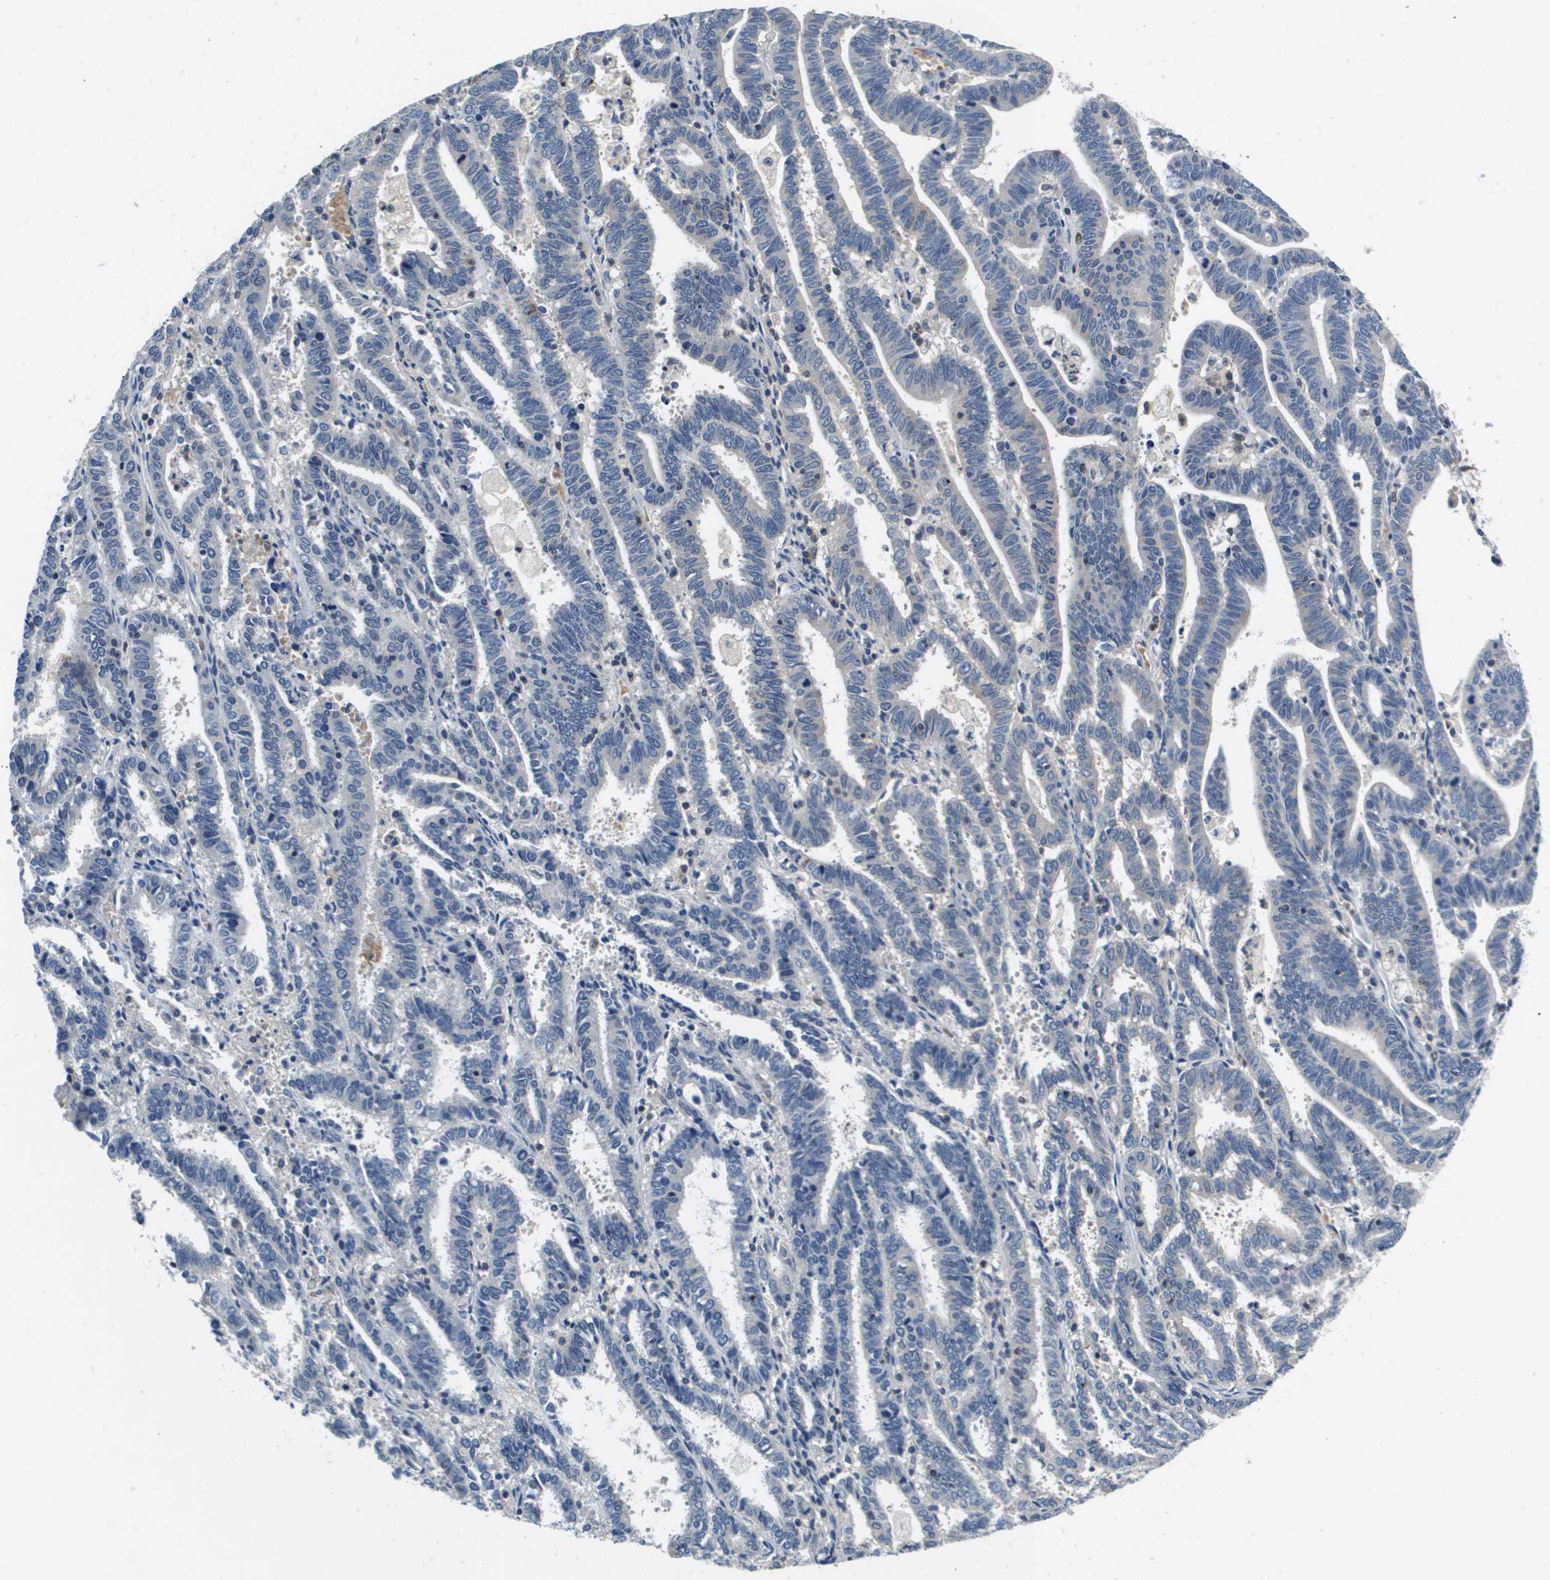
{"staining": {"intensity": "negative", "quantity": "none", "location": "none"}, "tissue": "endometrial cancer", "cell_type": "Tumor cells", "image_type": "cancer", "snomed": [{"axis": "morphology", "description": "Adenocarcinoma, NOS"}, {"axis": "topography", "description": "Uterus"}], "caption": "A high-resolution histopathology image shows immunohistochemistry staining of endometrial adenocarcinoma, which displays no significant positivity in tumor cells. Nuclei are stained in blue.", "gene": "KCNQ5", "patient": {"sex": "female", "age": 83}}